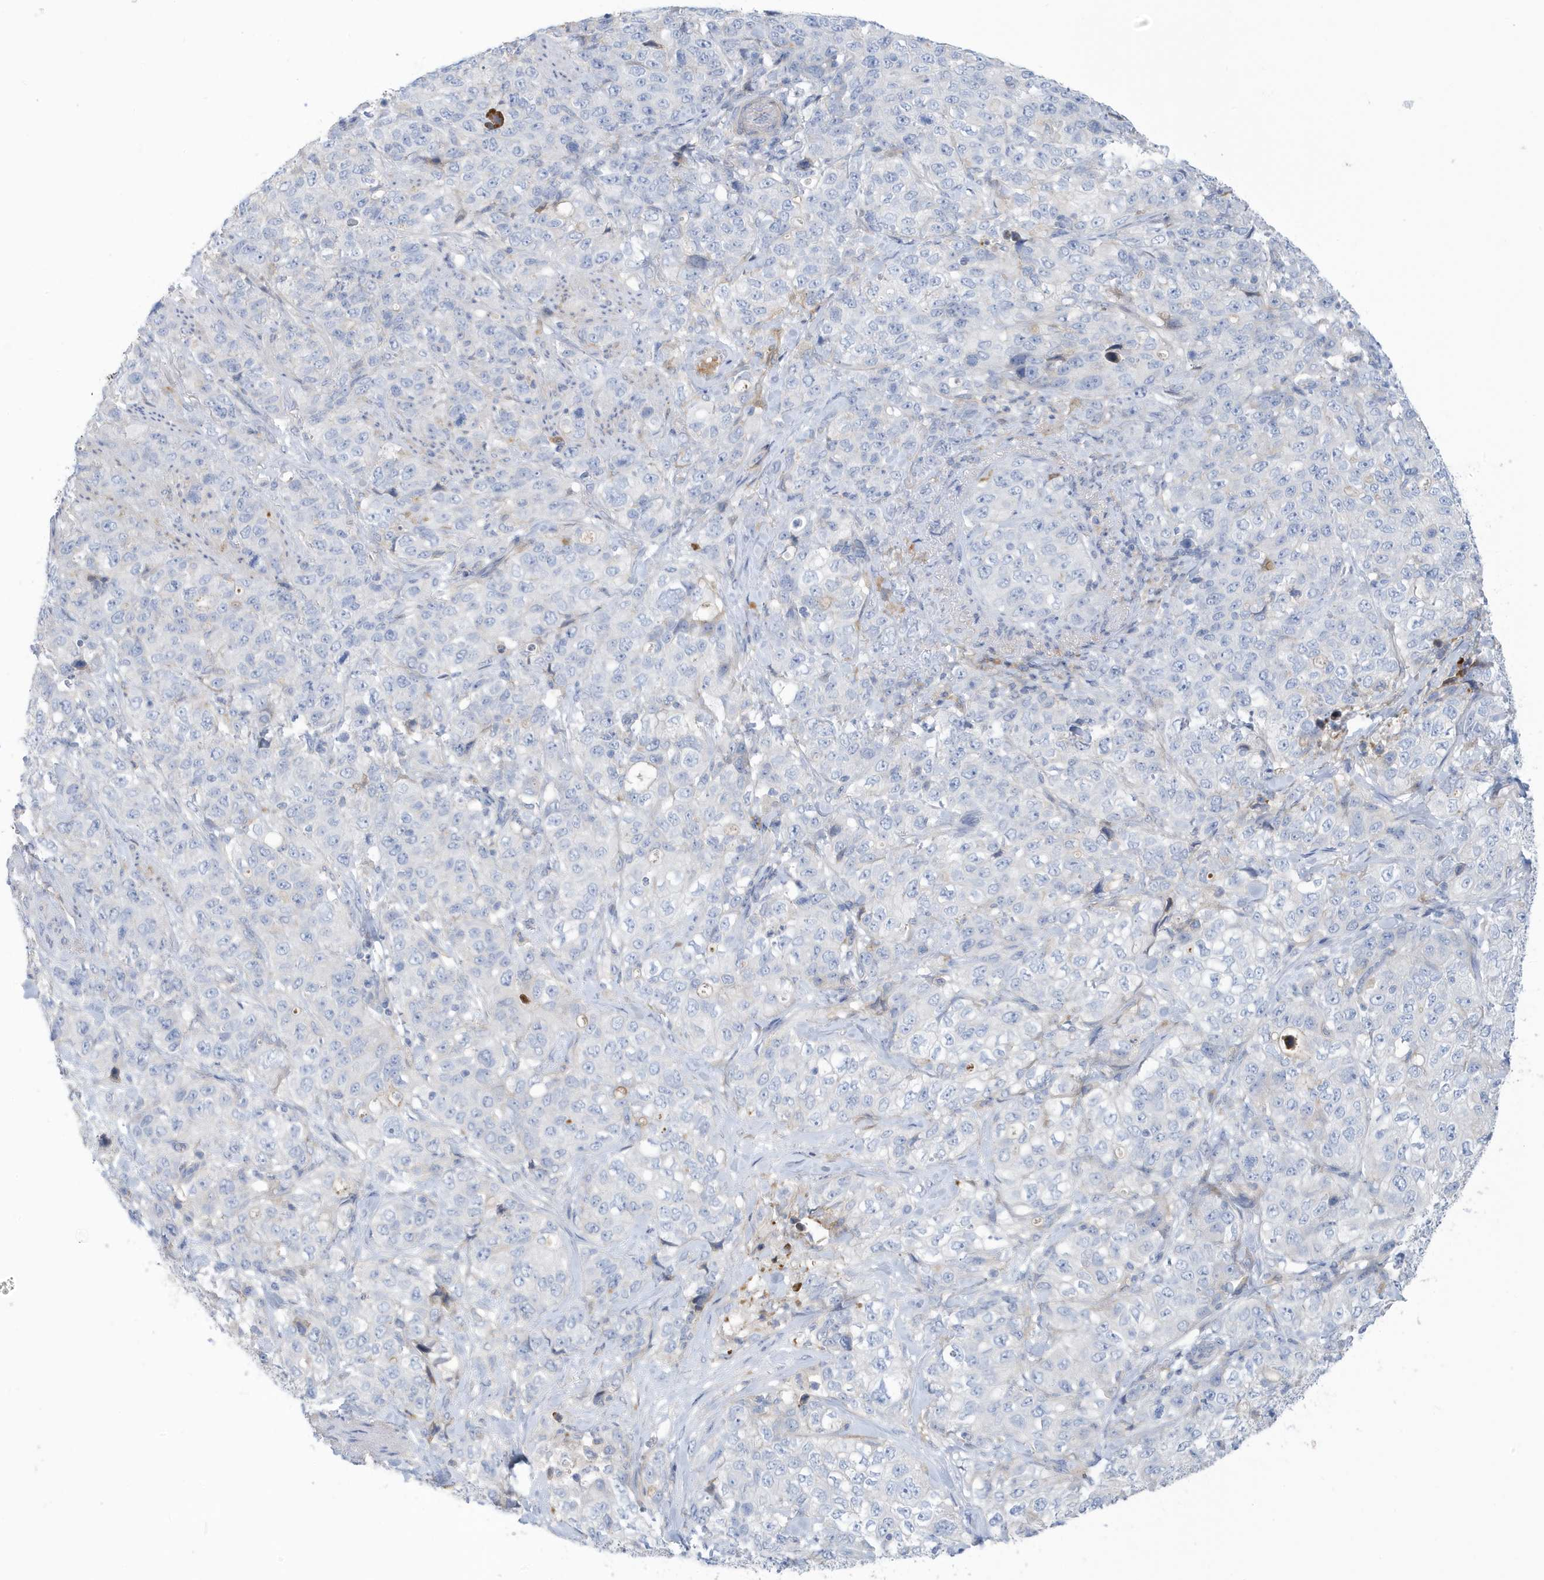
{"staining": {"intensity": "negative", "quantity": "none", "location": "none"}, "tissue": "stomach cancer", "cell_type": "Tumor cells", "image_type": "cancer", "snomed": [{"axis": "morphology", "description": "Adenocarcinoma, NOS"}, {"axis": "topography", "description": "Stomach"}], "caption": "A photomicrograph of stomach cancer stained for a protein exhibits no brown staining in tumor cells.", "gene": "ATP13A5", "patient": {"sex": "male", "age": 48}}